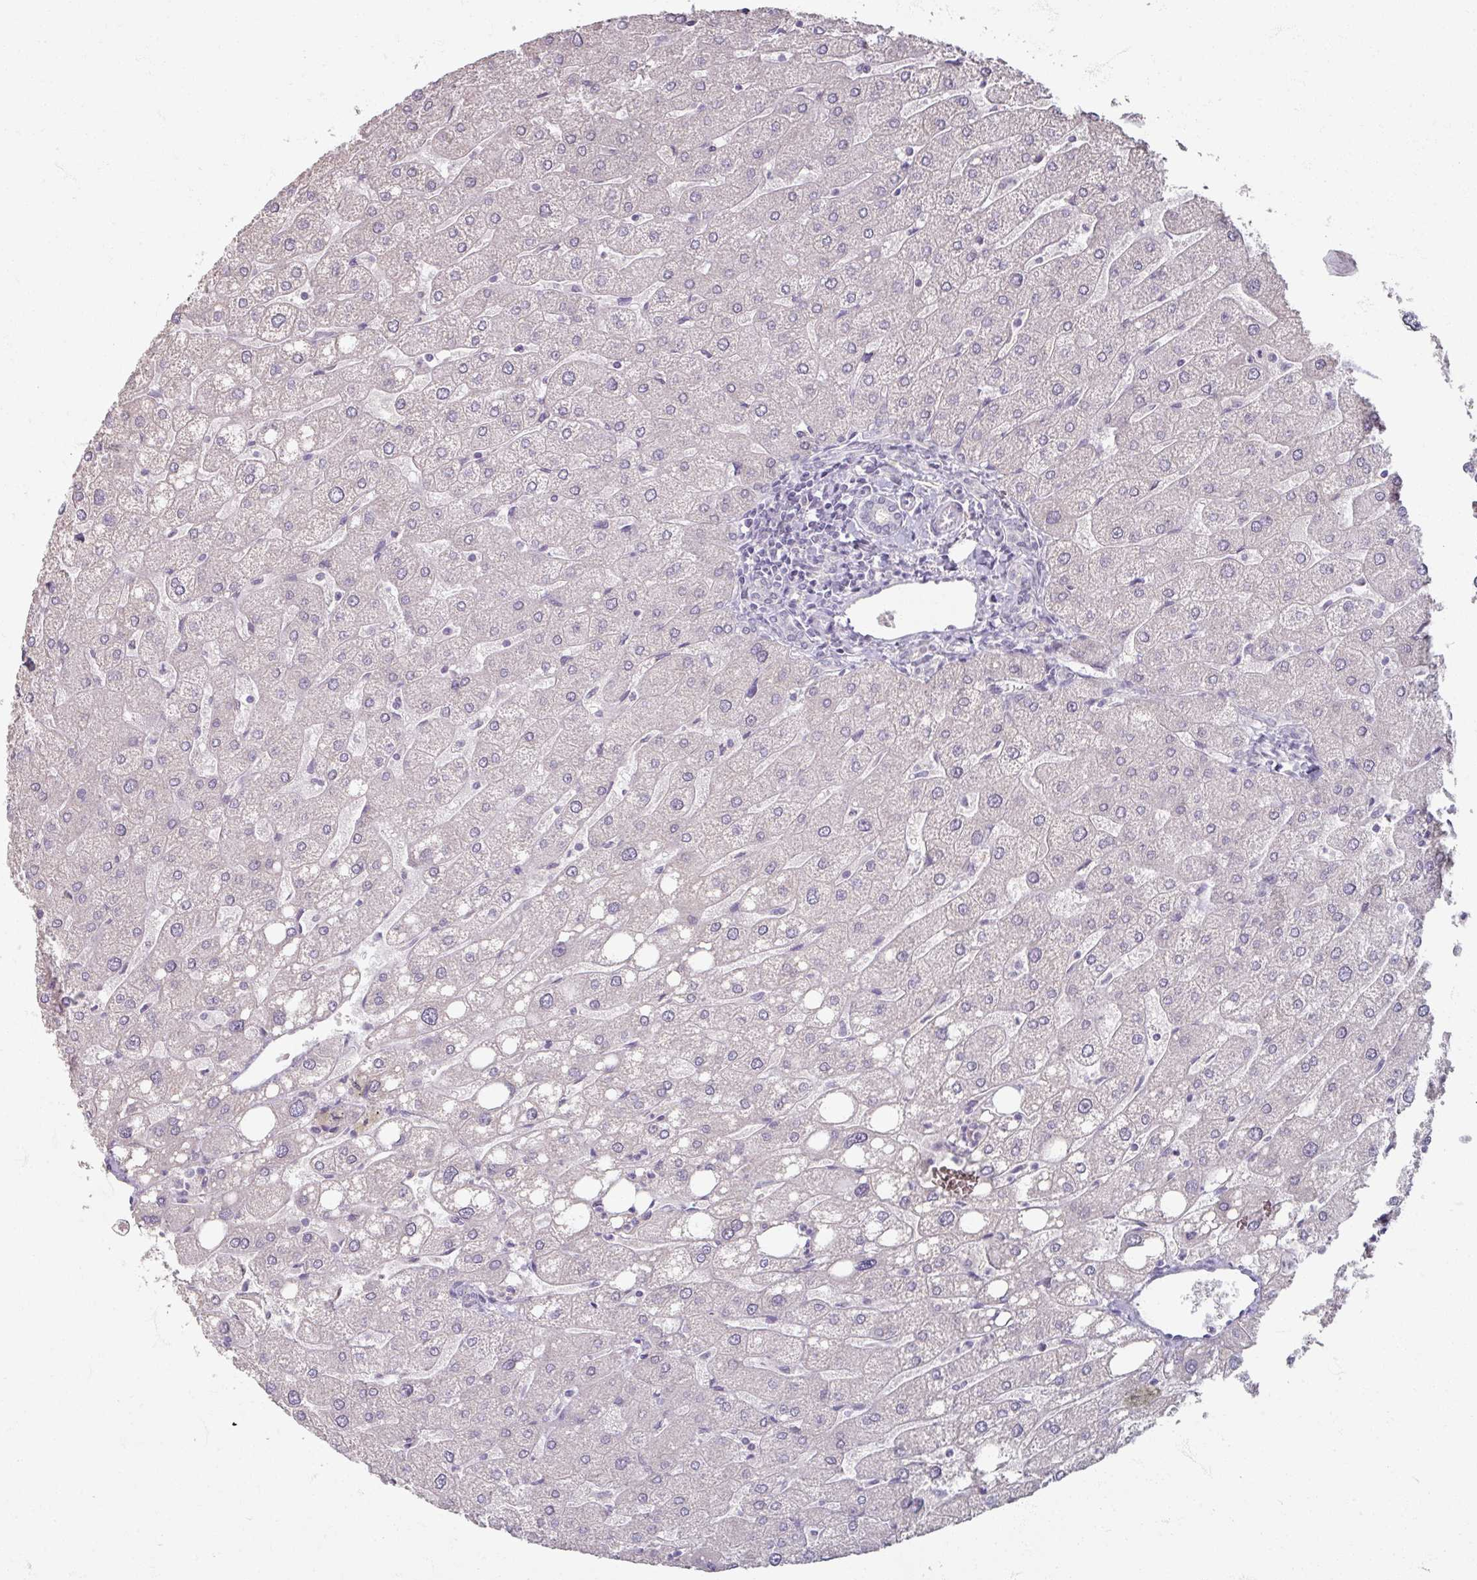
{"staining": {"intensity": "negative", "quantity": "none", "location": "none"}, "tissue": "liver", "cell_type": "Cholangiocytes", "image_type": "normal", "snomed": [{"axis": "morphology", "description": "Normal tissue, NOS"}, {"axis": "topography", "description": "Liver"}], "caption": "Immunohistochemistry histopathology image of normal liver: human liver stained with DAB demonstrates no significant protein expression in cholangiocytes.", "gene": "SOX11", "patient": {"sex": "male", "age": 67}}